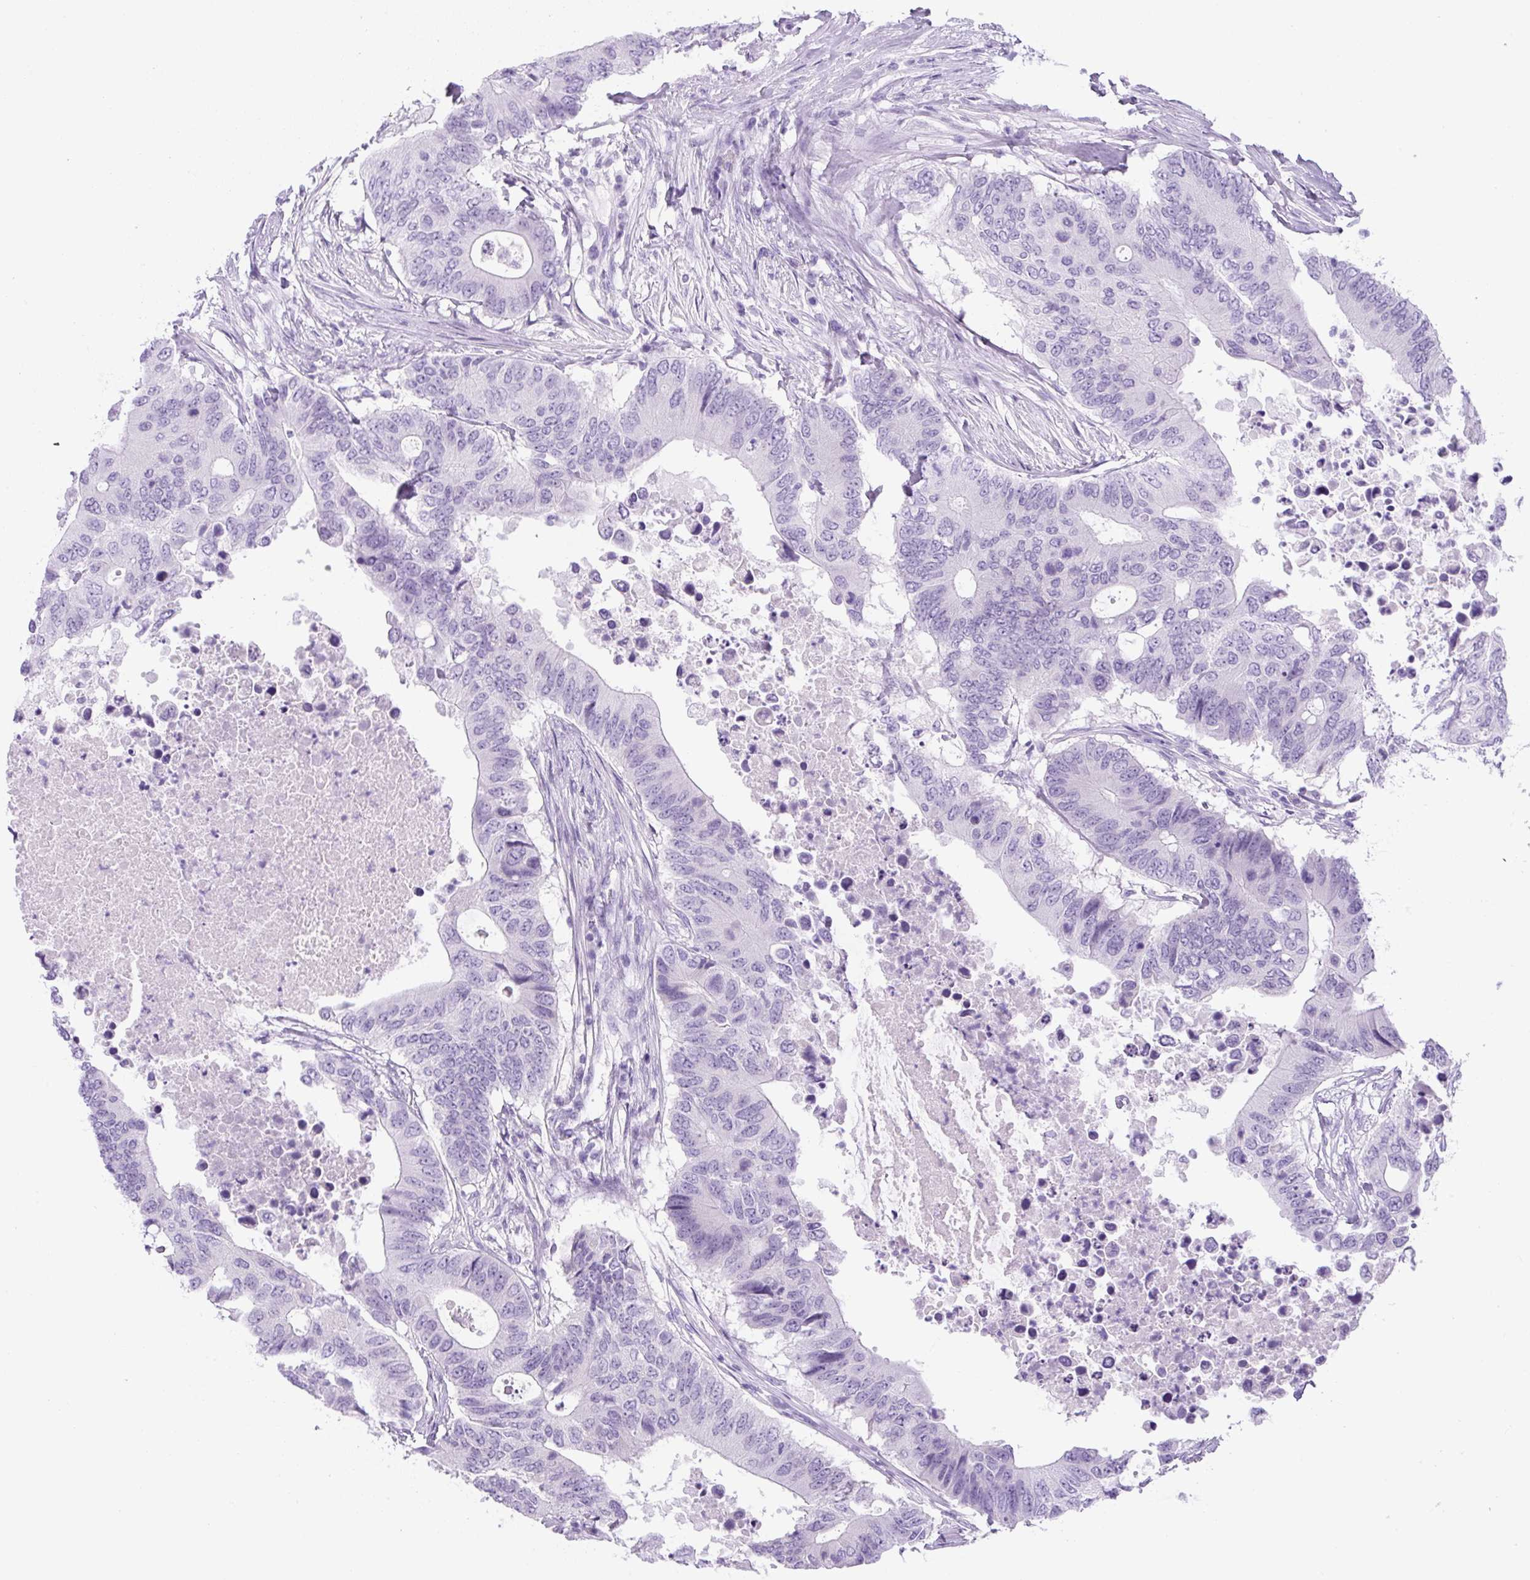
{"staining": {"intensity": "negative", "quantity": "none", "location": "none"}, "tissue": "colorectal cancer", "cell_type": "Tumor cells", "image_type": "cancer", "snomed": [{"axis": "morphology", "description": "Adenocarcinoma, NOS"}, {"axis": "topography", "description": "Colon"}], "caption": "Immunohistochemical staining of adenocarcinoma (colorectal) reveals no significant staining in tumor cells.", "gene": "UBL3", "patient": {"sex": "male", "age": 71}}